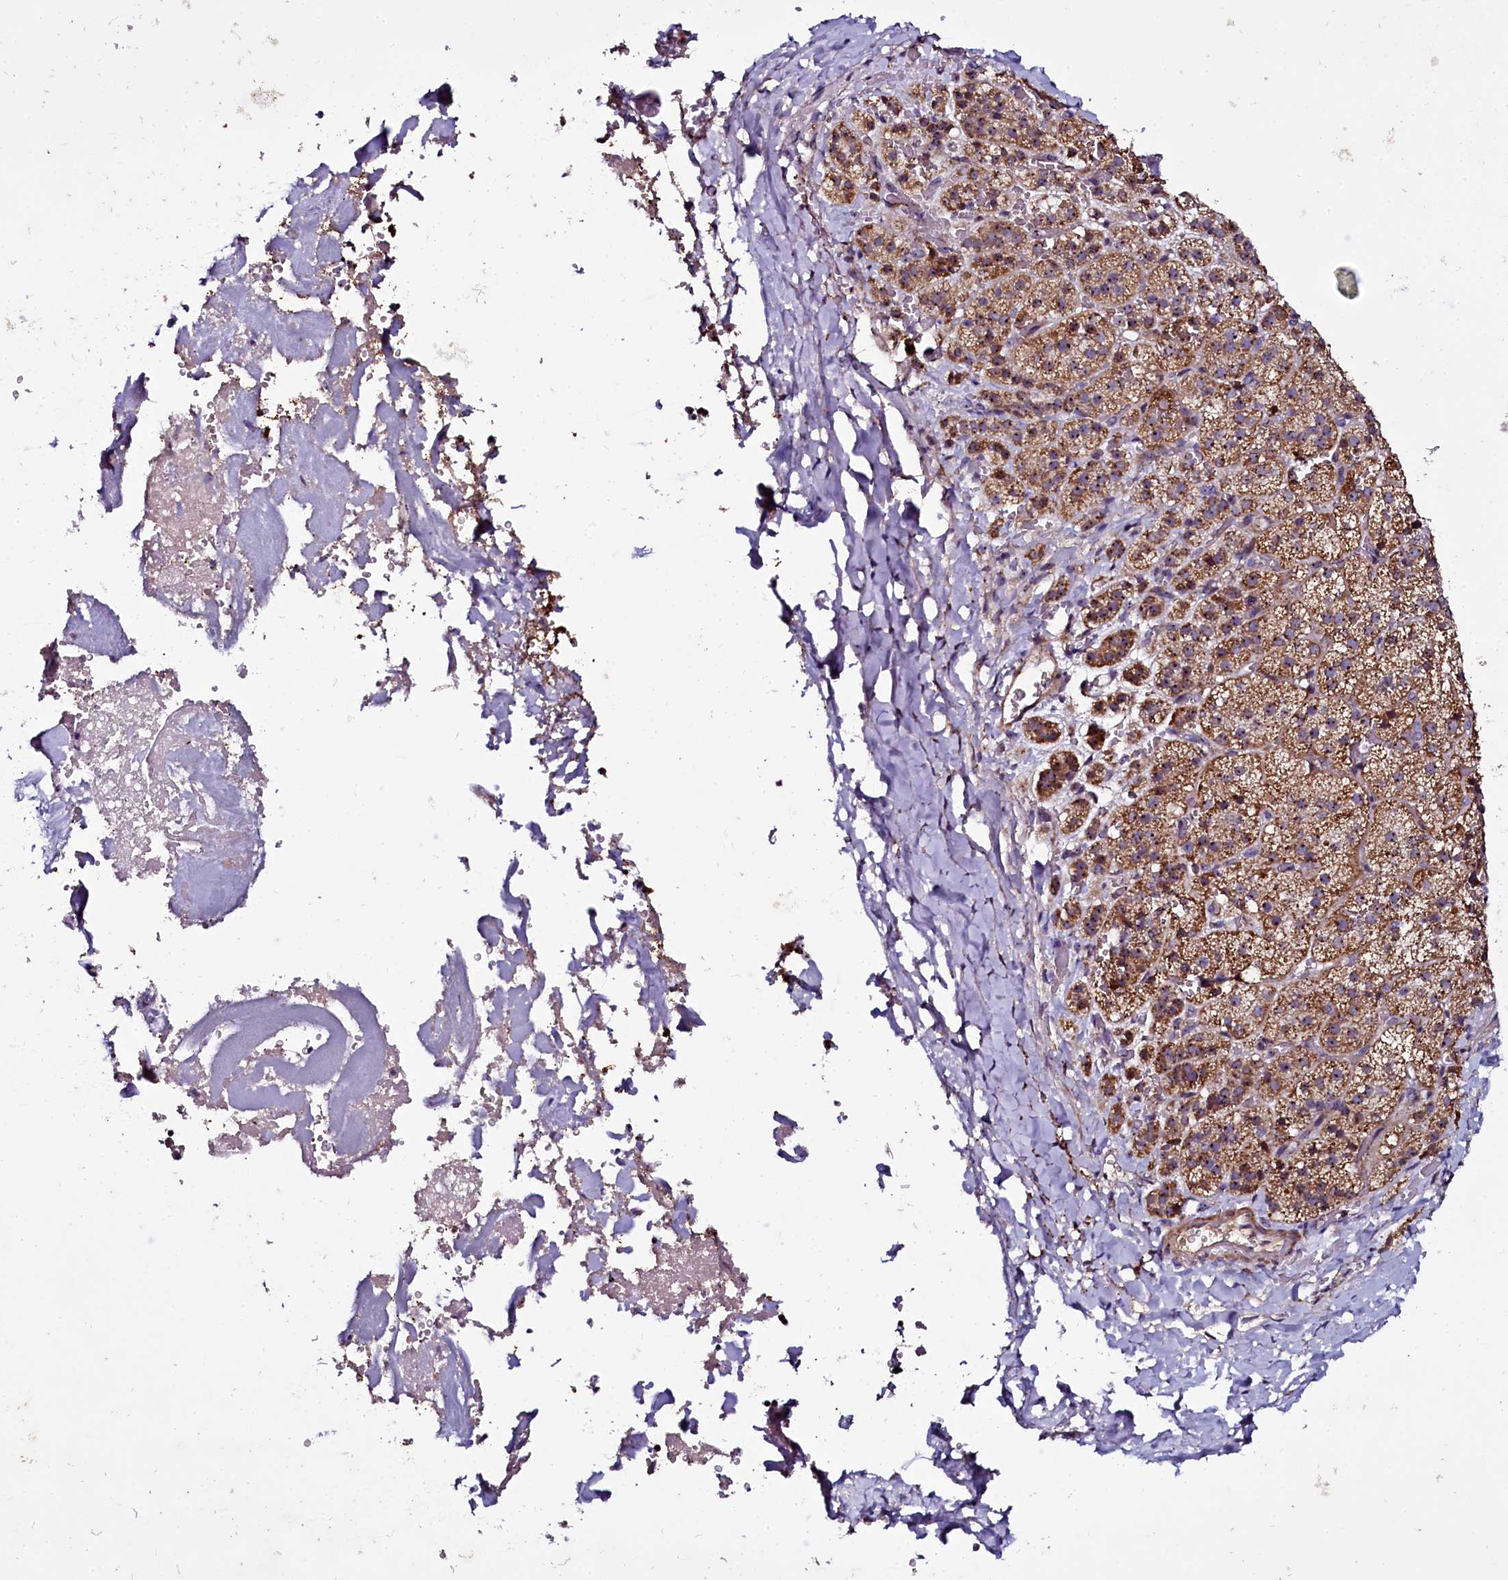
{"staining": {"intensity": "moderate", "quantity": ">75%", "location": "cytoplasmic/membranous"}, "tissue": "adrenal gland", "cell_type": "Glandular cells", "image_type": "normal", "snomed": [{"axis": "morphology", "description": "Normal tissue, NOS"}, {"axis": "topography", "description": "Adrenal gland"}], "caption": "Immunohistochemistry (IHC) (DAB) staining of normal adrenal gland shows moderate cytoplasmic/membranous protein staining in approximately >75% of glandular cells. (DAB = brown stain, brightfield microscopy at high magnification).", "gene": "NAA80", "patient": {"sex": "female", "age": 44}}